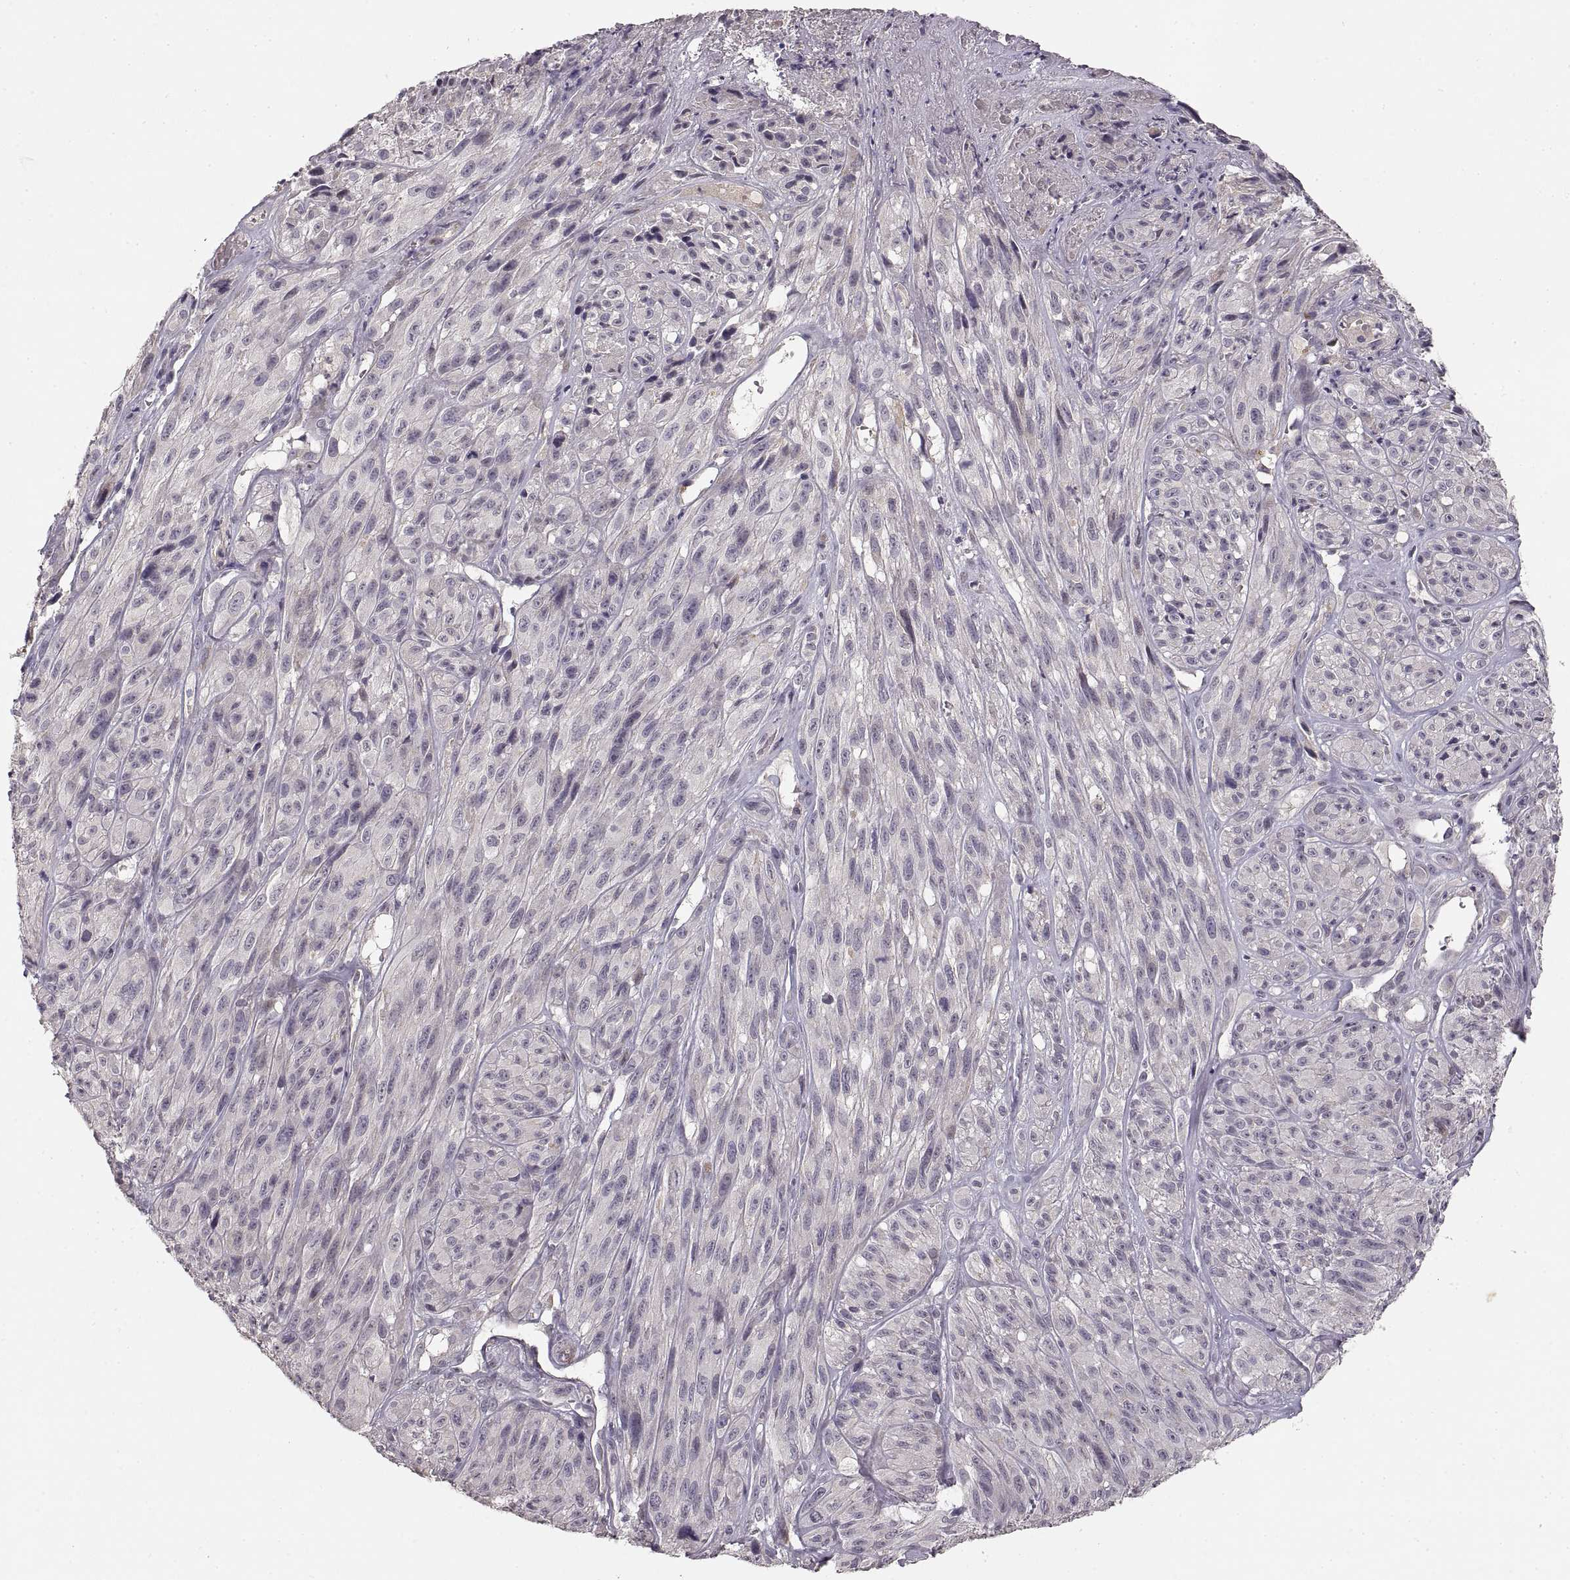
{"staining": {"intensity": "weak", "quantity": "<25%", "location": "cytoplasmic/membranous"}, "tissue": "melanoma", "cell_type": "Tumor cells", "image_type": "cancer", "snomed": [{"axis": "morphology", "description": "Malignant melanoma, NOS"}, {"axis": "topography", "description": "Skin"}], "caption": "DAB immunohistochemical staining of human malignant melanoma shows no significant positivity in tumor cells.", "gene": "LAMC2", "patient": {"sex": "male", "age": 51}}